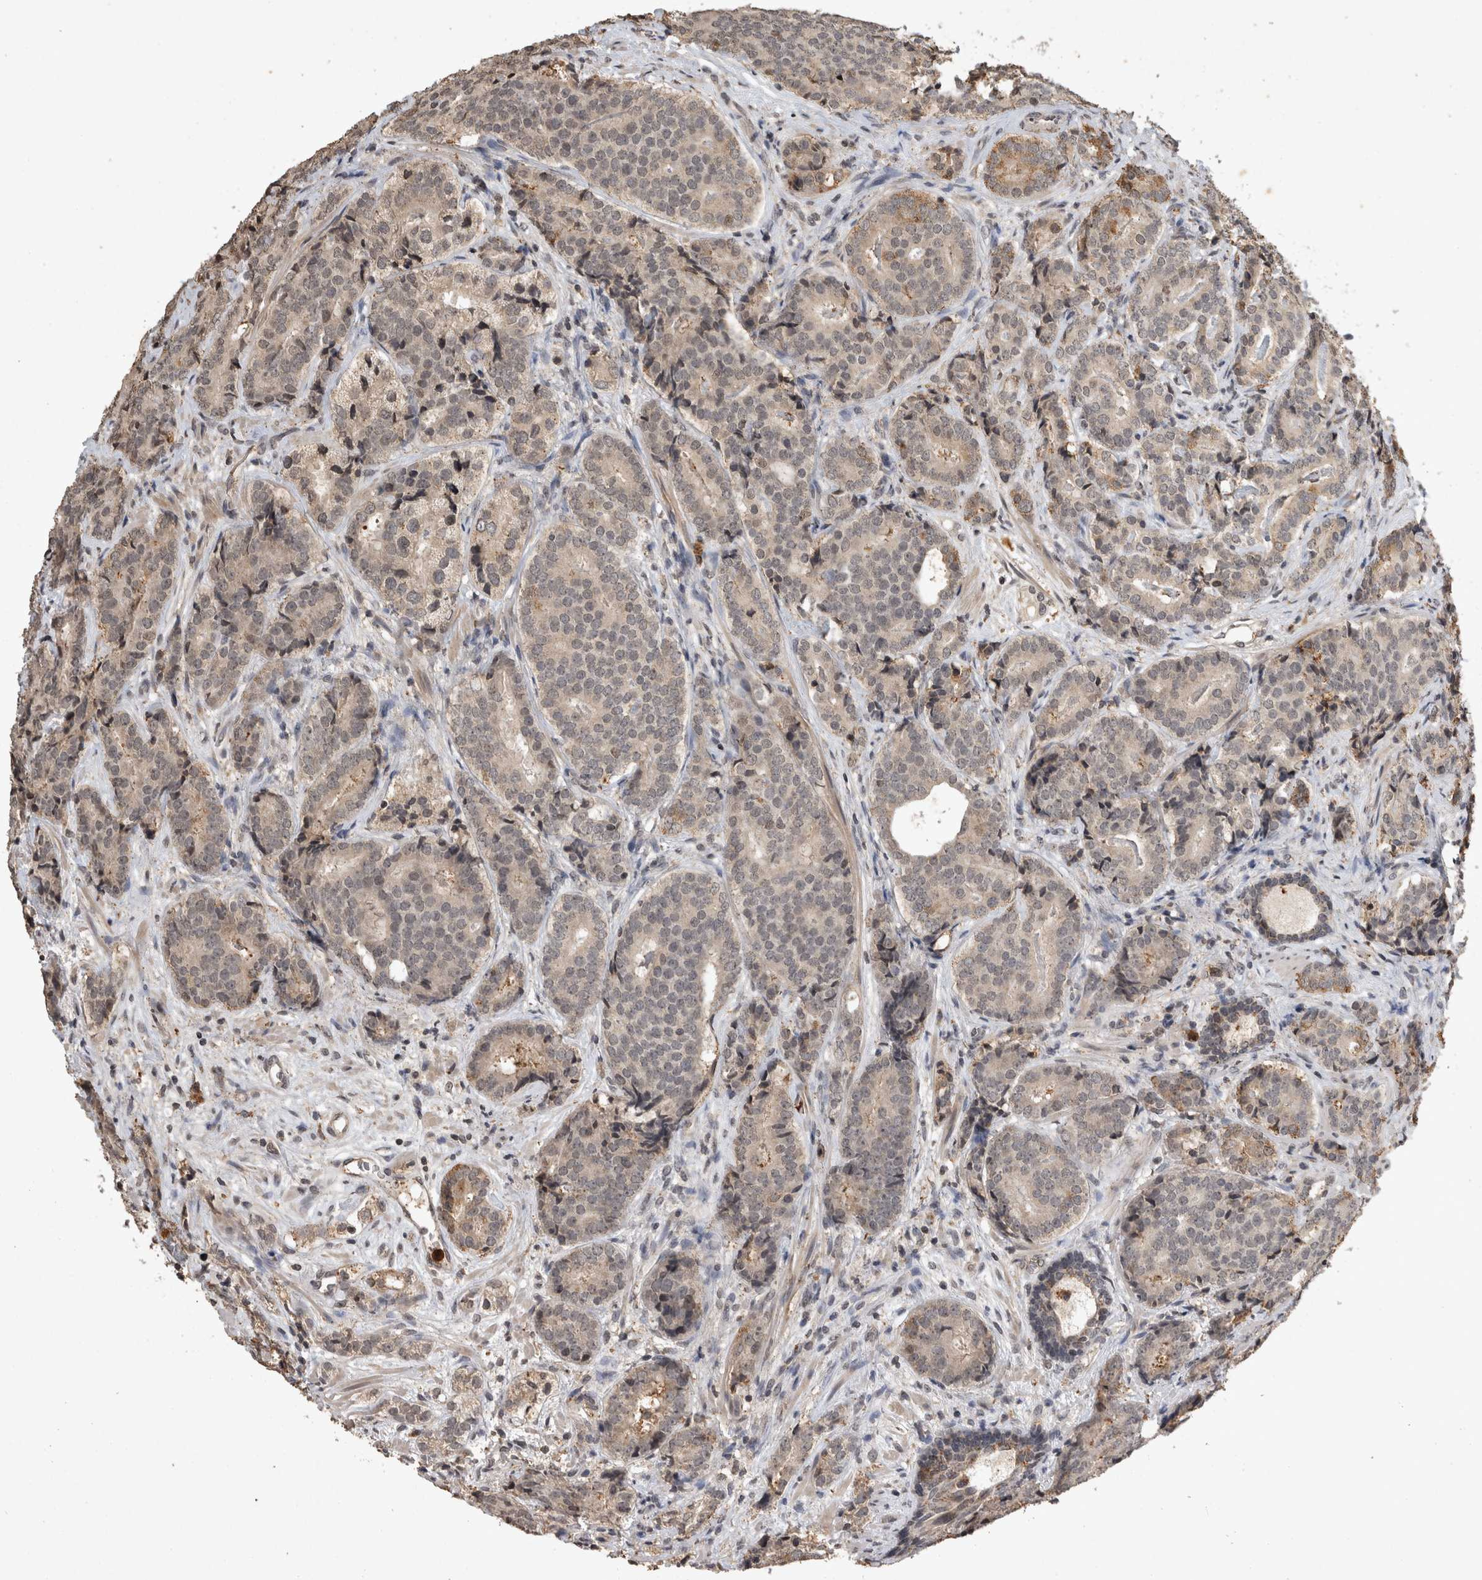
{"staining": {"intensity": "moderate", "quantity": "25%-75%", "location": "cytoplasmic/membranous"}, "tissue": "prostate cancer", "cell_type": "Tumor cells", "image_type": "cancer", "snomed": [{"axis": "morphology", "description": "Adenocarcinoma, High grade"}, {"axis": "topography", "description": "Prostate"}], "caption": "Brown immunohistochemical staining in human prostate cancer (adenocarcinoma (high-grade)) reveals moderate cytoplasmic/membranous staining in approximately 25%-75% of tumor cells.", "gene": "HRK", "patient": {"sex": "male", "age": 56}}